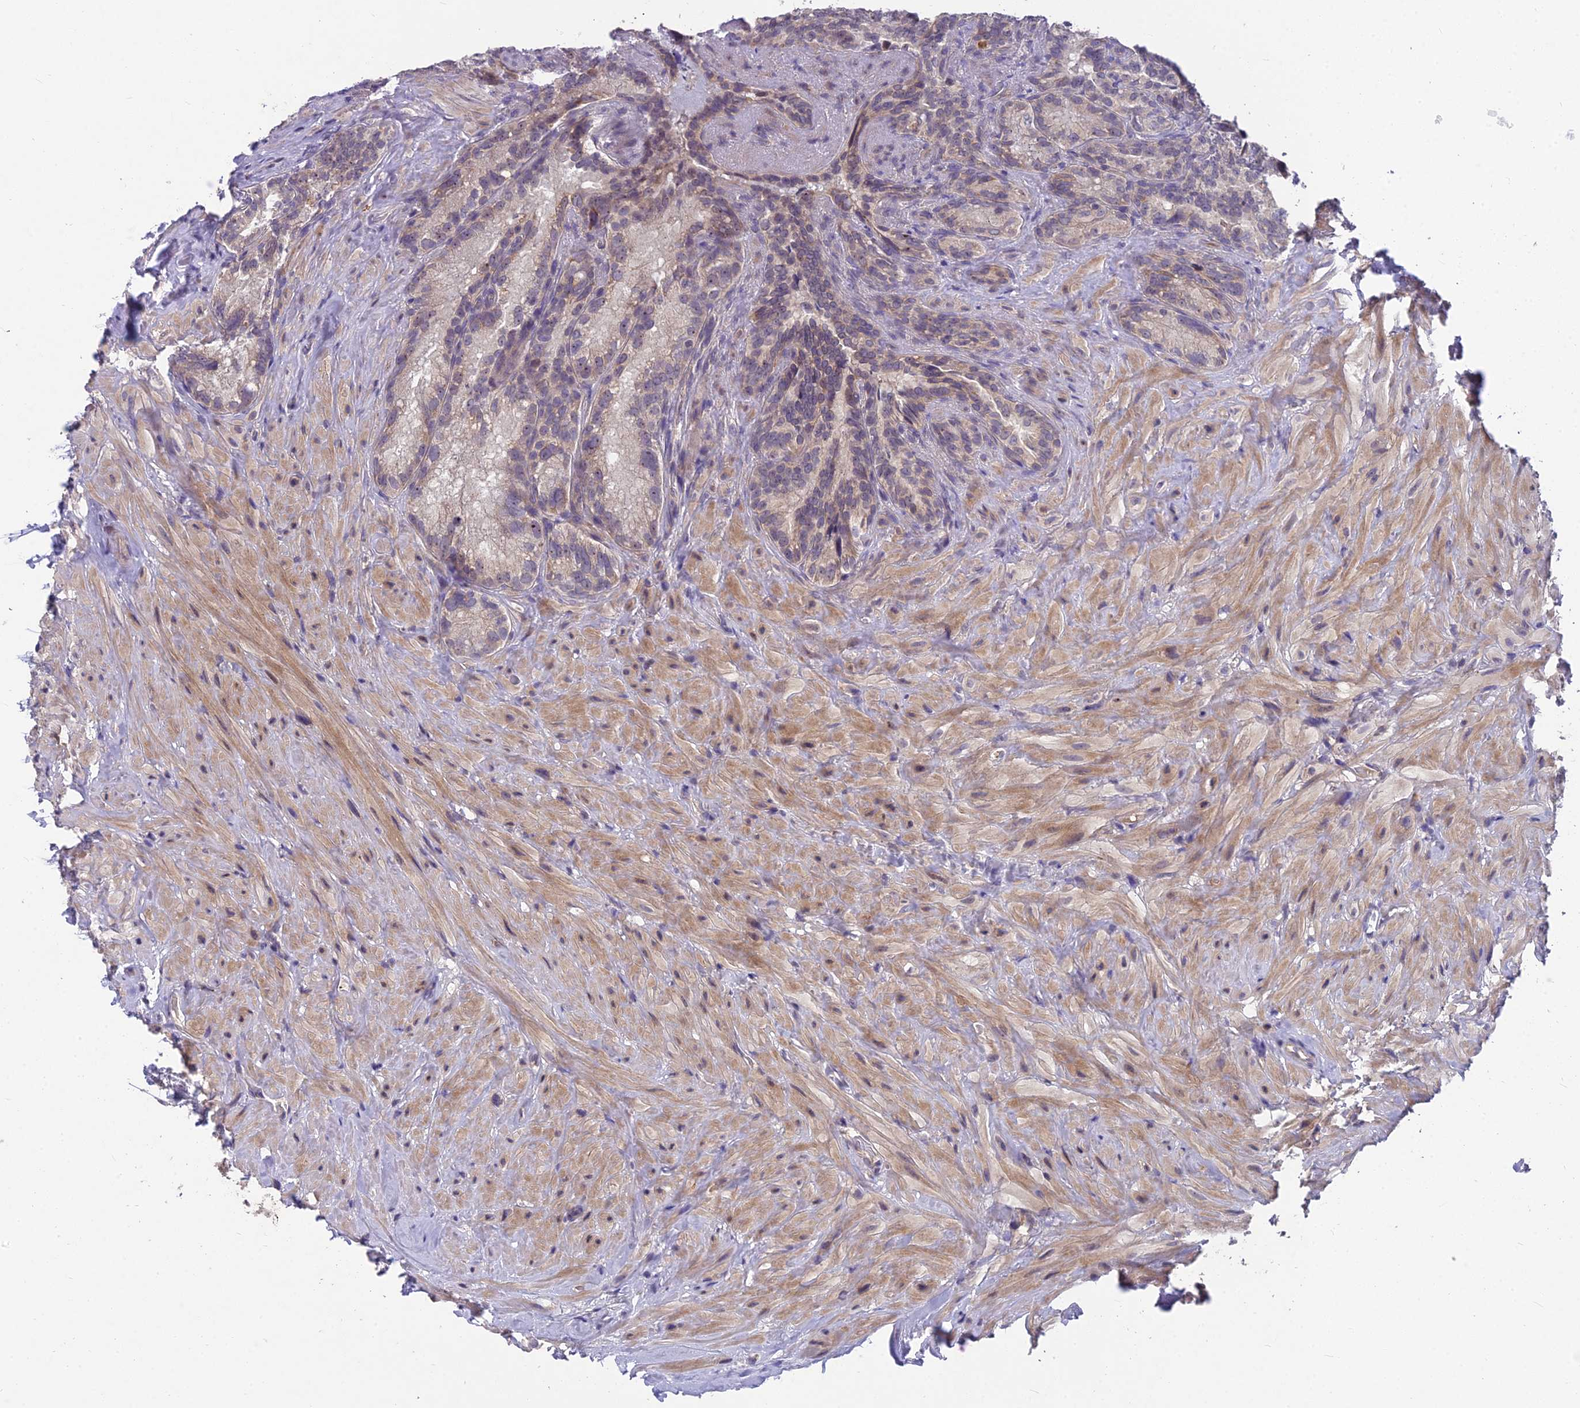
{"staining": {"intensity": "moderate", "quantity": "<25%", "location": "nuclear"}, "tissue": "seminal vesicle", "cell_type": "Glandular cells", "image_type": "normal", "snomed": [{"axis": "morphology", "description": "Normal tissue, NOS"}, {"axis": "topography", "description": "Seminal veicle"}], "caption": "Immunohistochemistry photomicrograph of unremarkable seminal vesicle: human seminal vesicle stained using immunohistochemistry (IHC) reveals low levels of moderate protein expression localized specifically in the nuclear of glandular cells, appearing as a nuclear brown color.", "gene": "ZNF333", "patient": {"sex": "male", "age": 62}}